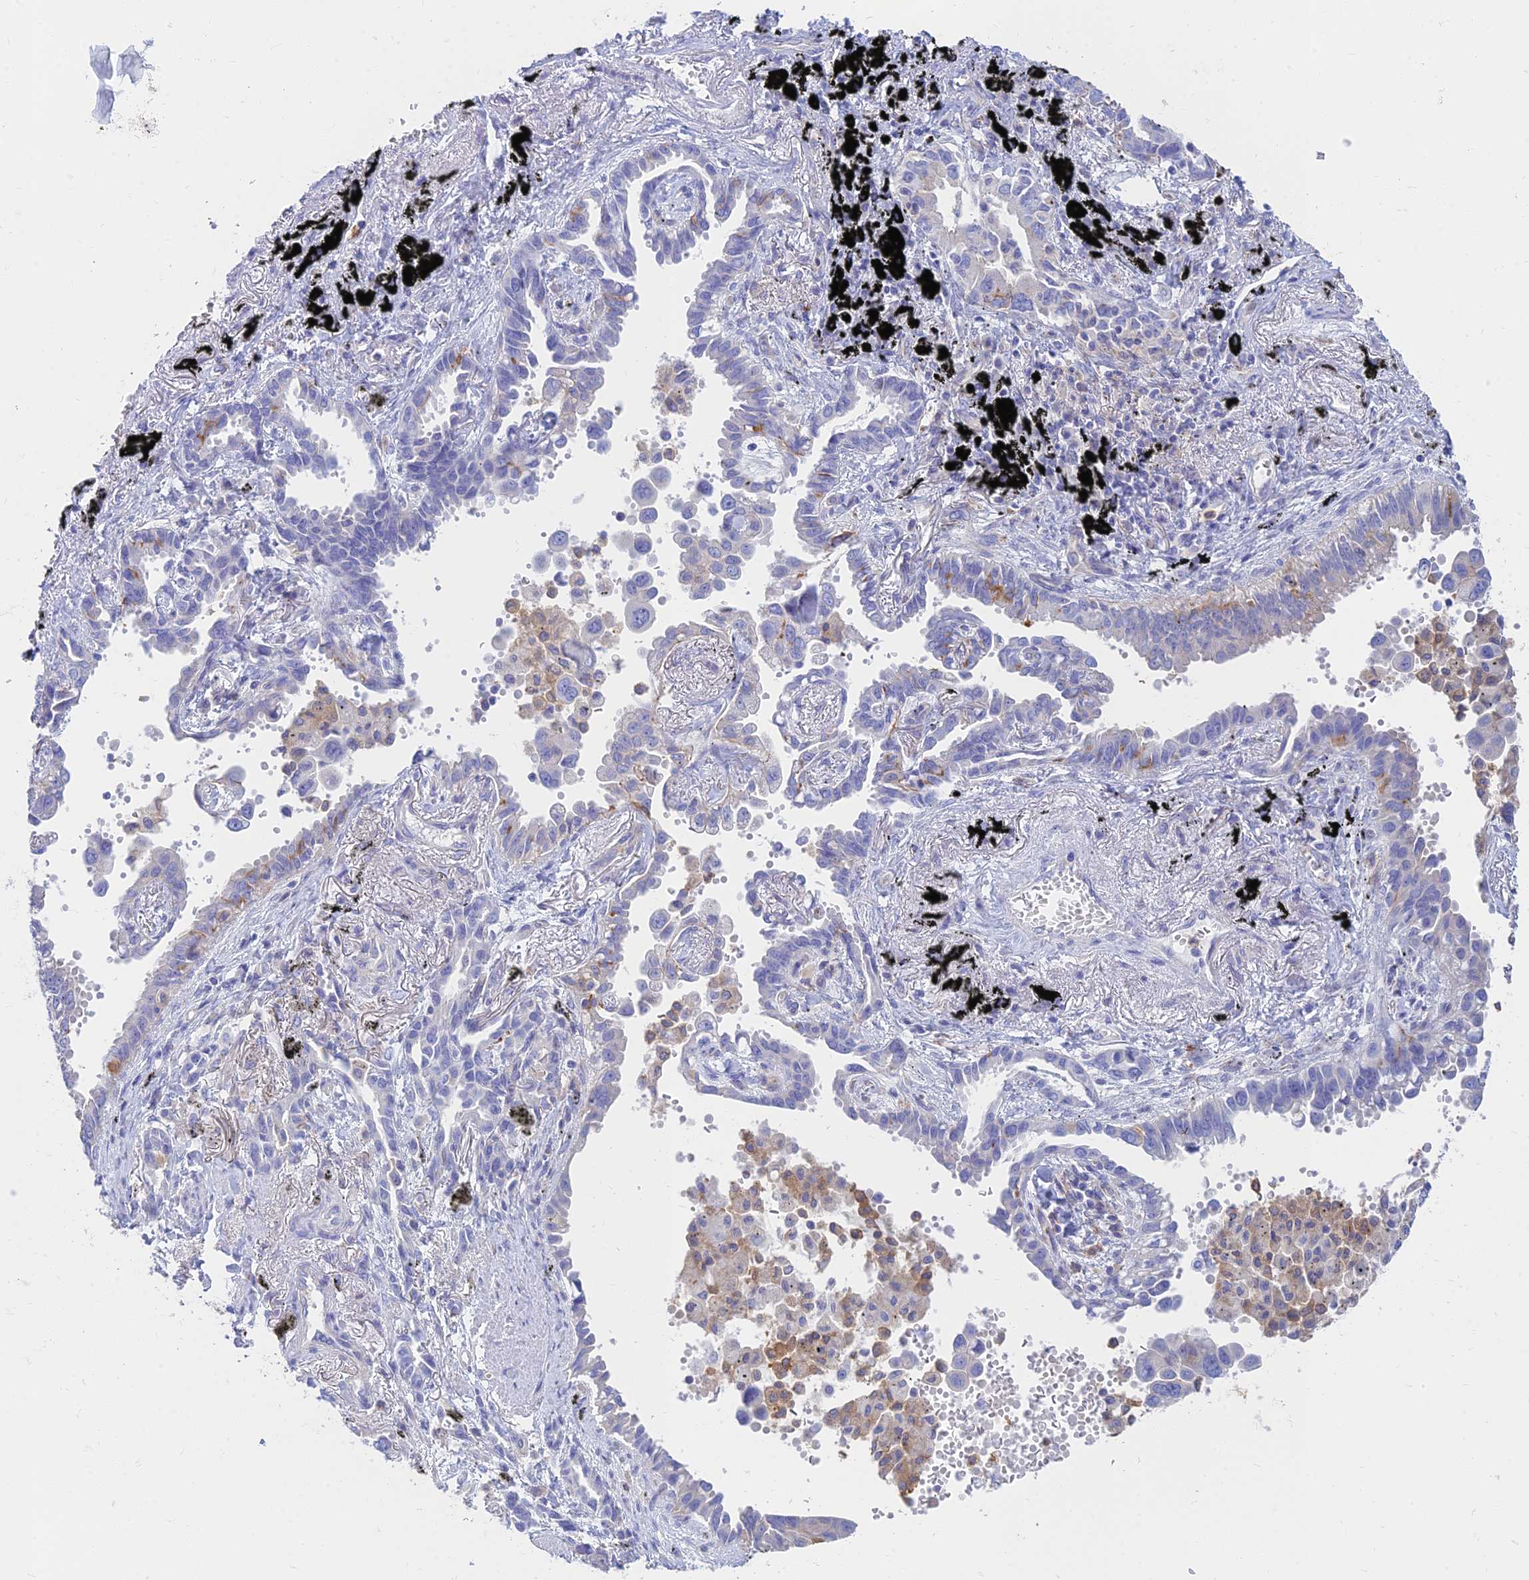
{"staining": {"intensity": "negative", "quantity": "none", "location": "none"}, "tissue": "lung cancer", "cell_type": "Tumor cells", "image_type": "cancer", "snomed": [{"axis": "morphology", "description": "Adenocarcinoma, NOS"}, {"axis": "topography", "description": "Lung"}], "caption": "Tumor cells show no significant expression in adenocarcinoma (lung).", "gene": "STRN4", "patient": {"sex": "male", "age": 67}}